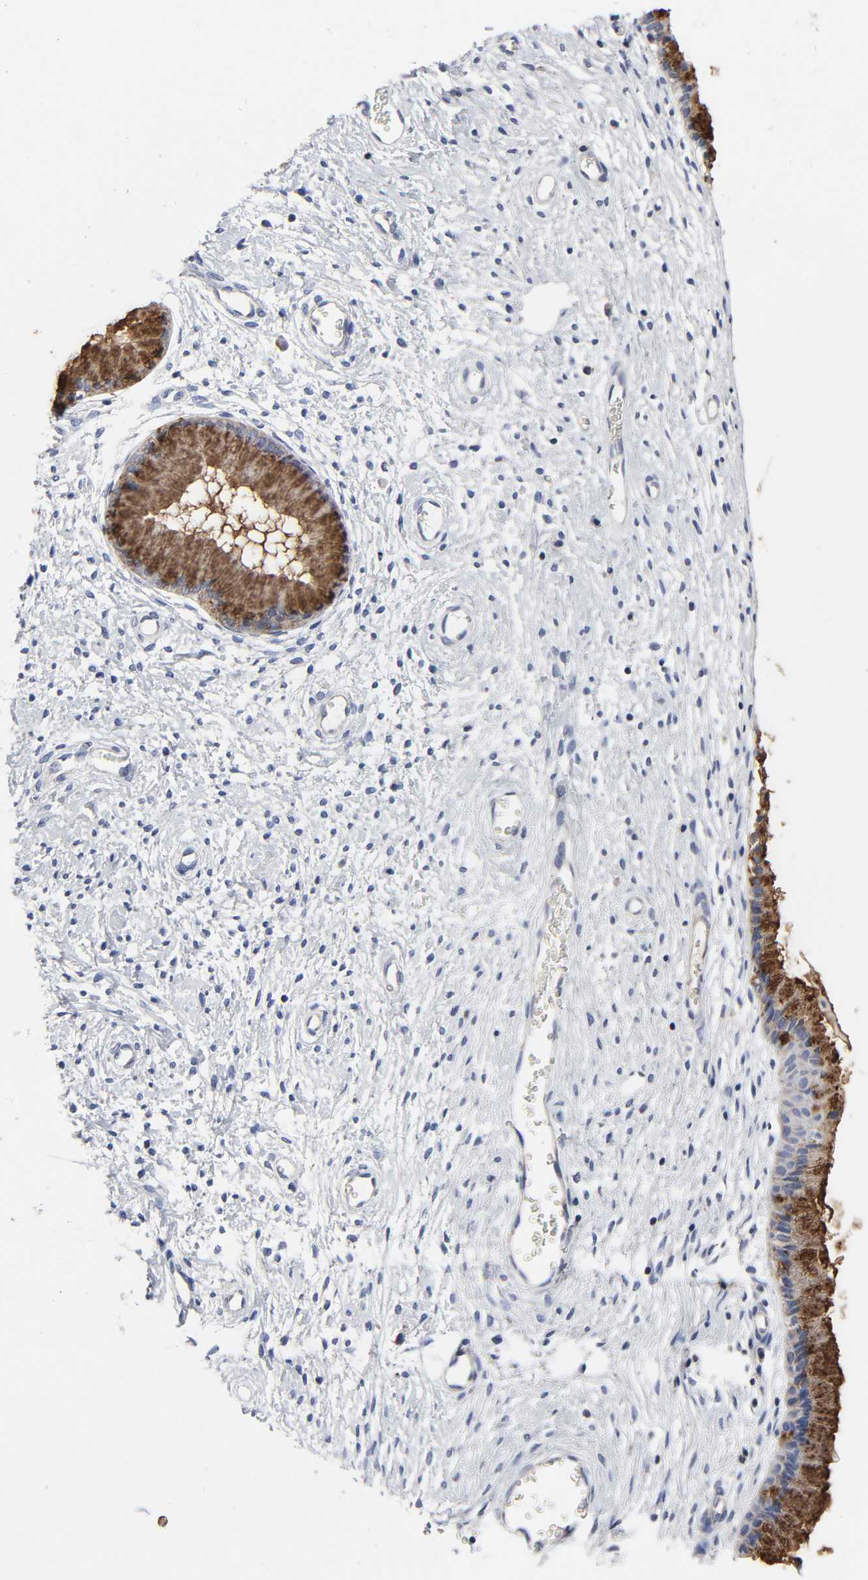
{"staining": {"intensity": "strong", "quantity": ">75%", "location": "cytoplasmic/membranous"}, "tissue": "cervix", "cell_type": "Glandular cells", "image_type": "normal", "snomed": [{"axis": "morphology", "description": "Normal tissue, NOS"}, {"axis": "topography", "description": "Cervix"}], "caption": "Immunohistochemistry (IHC) photomicrograph of benign cervix: cervix stained using IHC reveals high levels of strong protein expression localized specifically in the cytoplasmic/membranous of glandular cells, appearing as a cytoplasmic/membranous brown color.", "gene": "AOPEP", "patient": {"sex": "female", "age": 39}}